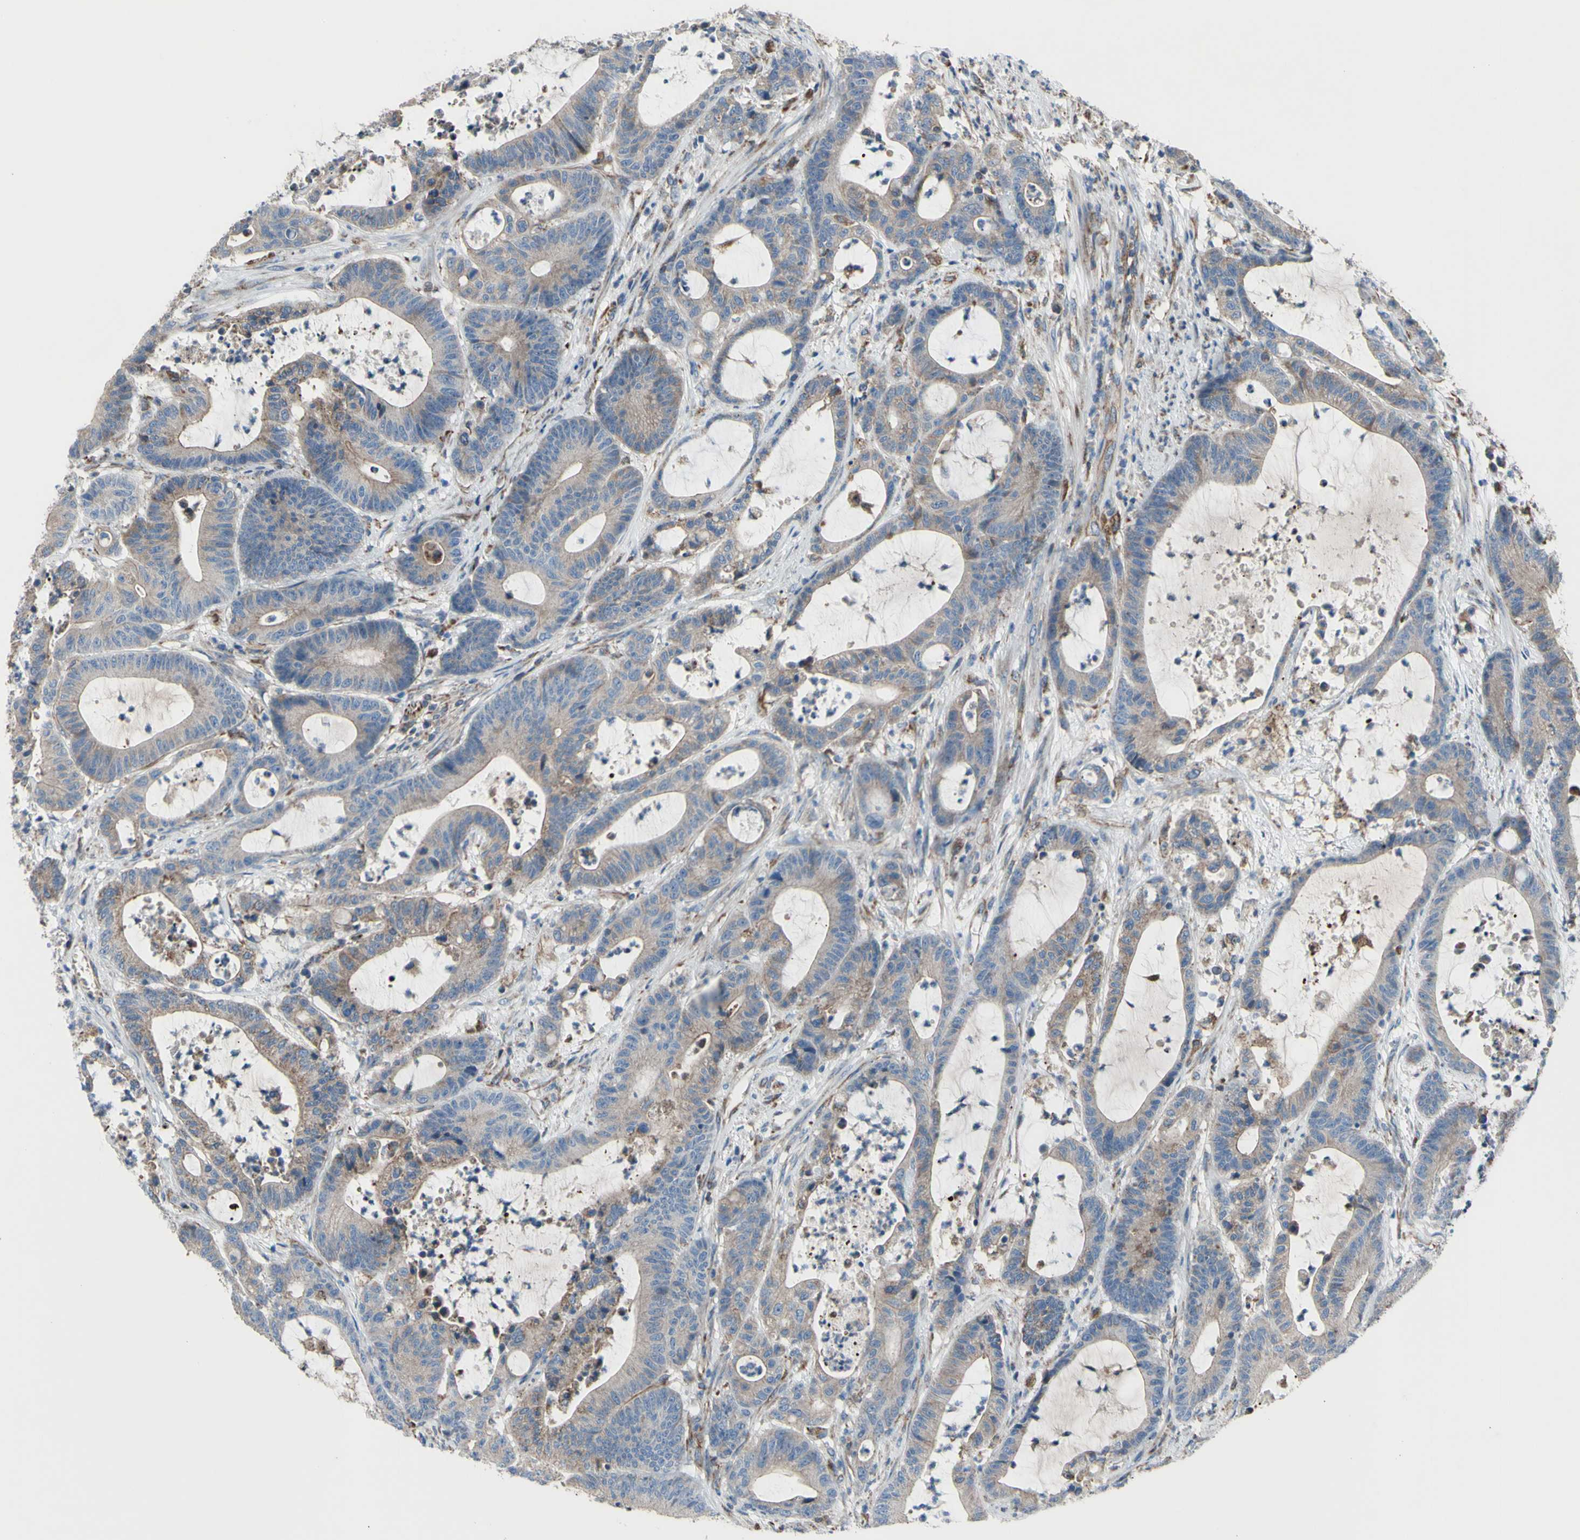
{"staining": {"intensity": "weak", "quantity": ">75%", "location": "cytoplasmic/membranous"}, "tissue": "colorectal cancer", "cell_type": "Tumor cells", "image_type": "cancer", "snomed": [{"axis": "morphology", "description": "Adenocarcinoma, NOS"}, {"axis": "topography", "description": "Colon"}], "caption": "DAB (3,3'-diaminobenzidine) immunohistochemical staining of human colorectal cancer shows weak cytoplasmic/membranous protein expression in about >75% of tumor cells.", "gene": "EMC7", "patient": {"sex": "female", "age": 84}}